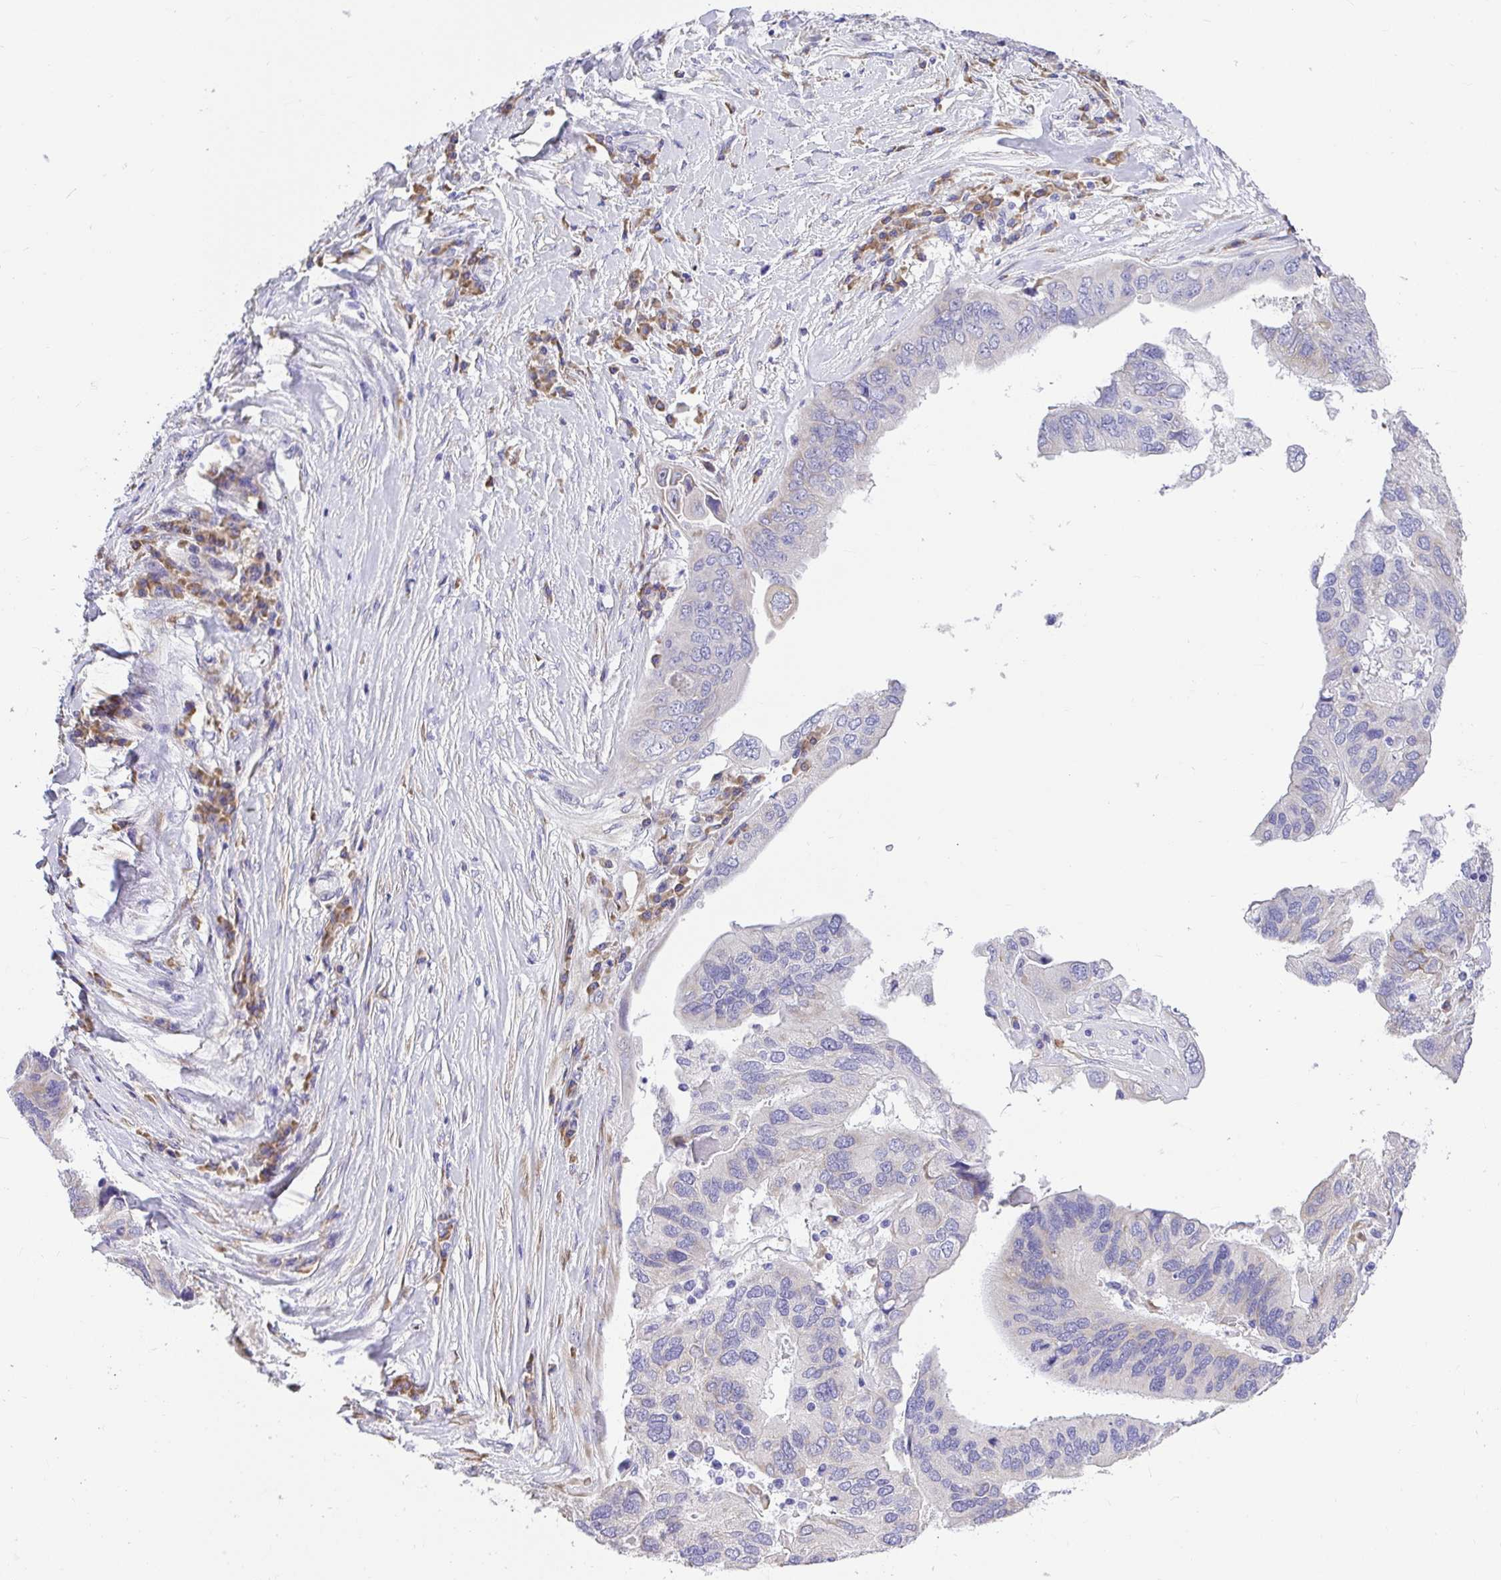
{"staining": {"intensity": "negative", "quantity": "none", "location": "none"}, "tissue": "ovarian cancer", "cell_type": "Tumor cells", "image_type": "cancer", "snomed": [{"axis": "morphology", "description": "Cystadenocarcinoma, serous, NOS"}, {"axis": "topography", "description": "Ovary"}], "caption": "DAB immunohistochemical staining of ovarian serous cystadenocarcinoma exhibits no significant positivity in tumor cells. (IHC, brightfield microscopy, high magnification).", "gene": "ADRA2C", "patient": {"sex": "female", "age": 79}}